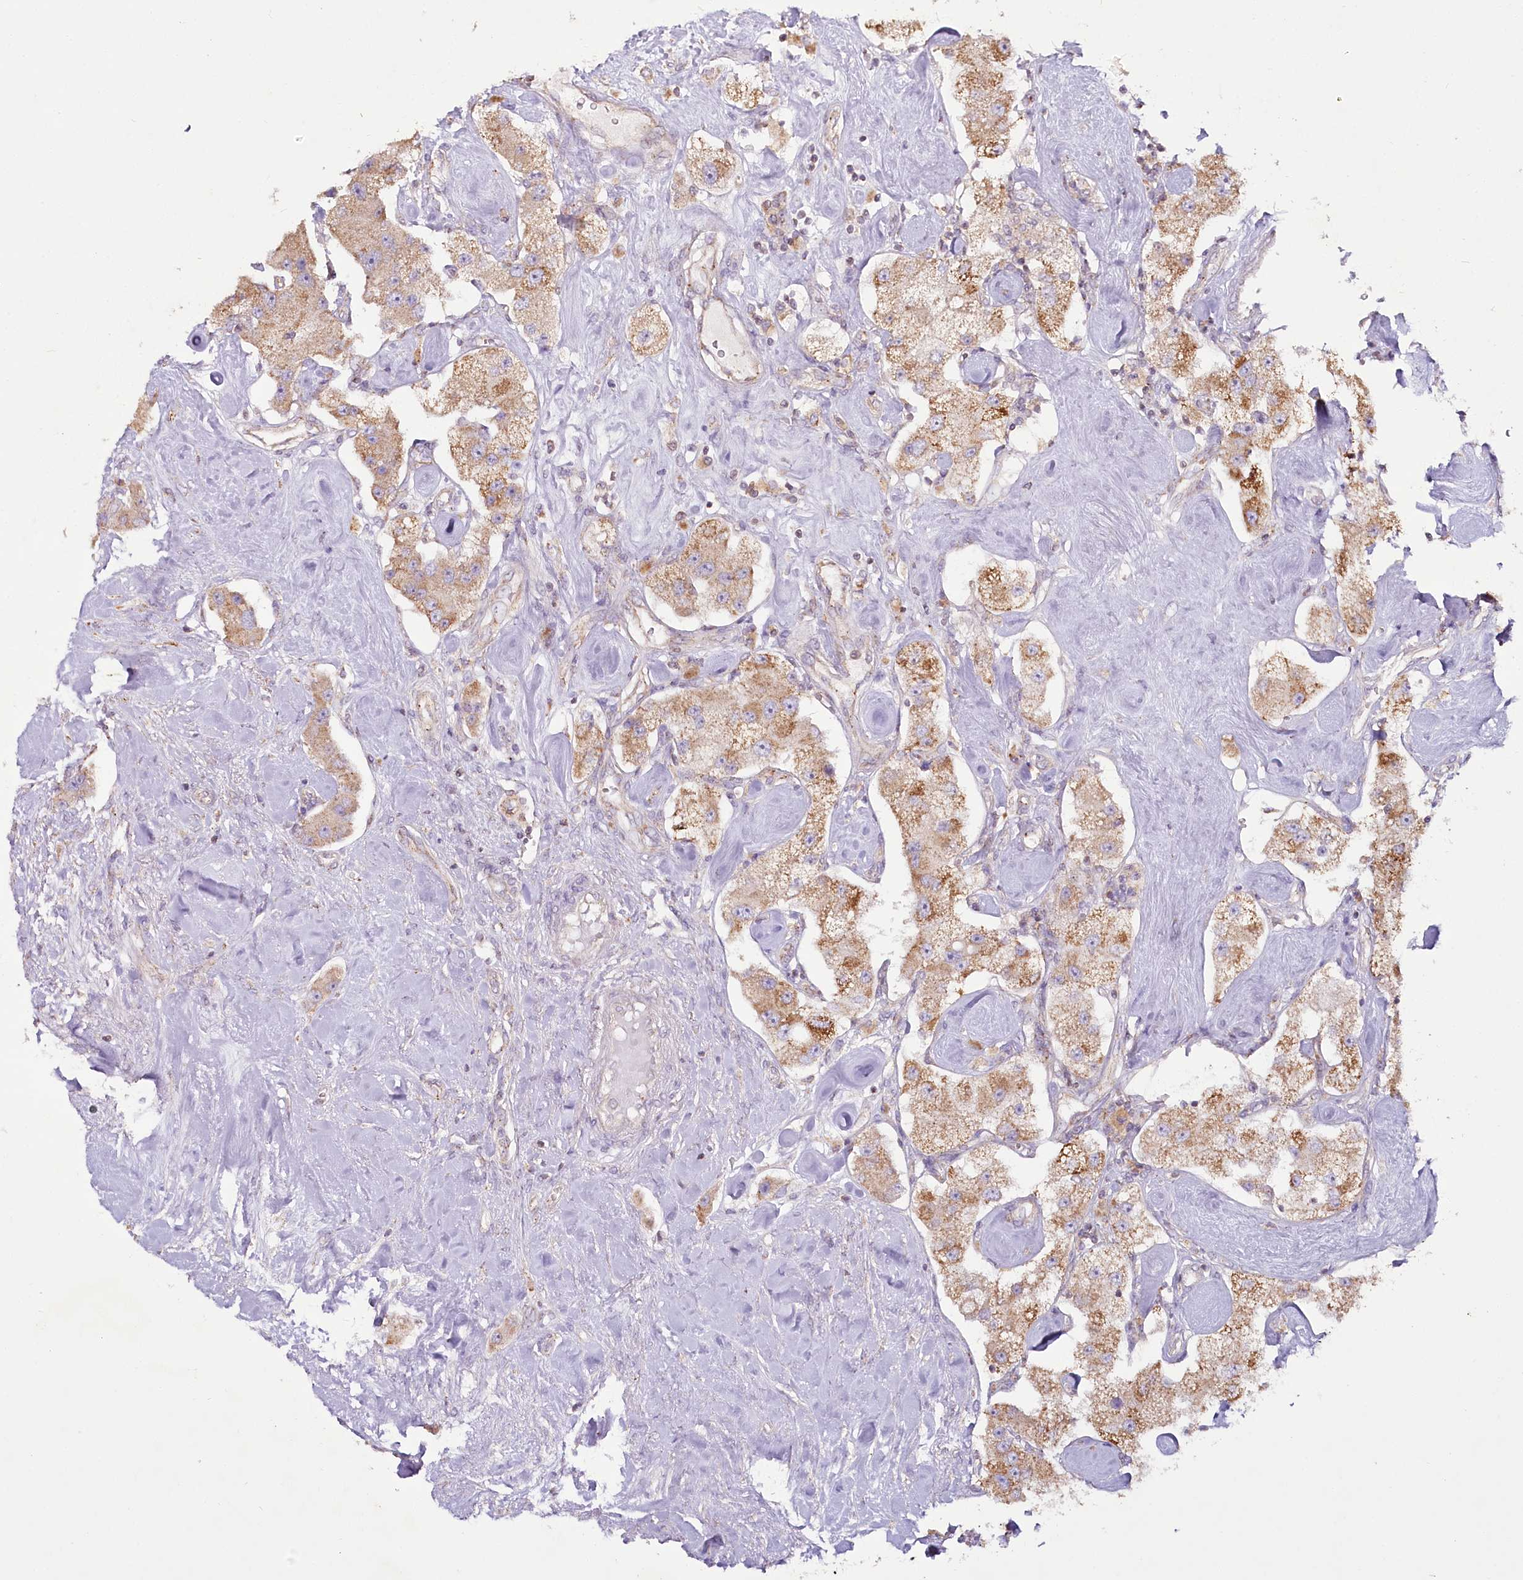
{"staining": {"intensity": "moderate", "quantity": "25%-75%", "location": "cytoplasmic/membranous"}, "tissue": "carcinoid", "cell_type": "Tumor cells", "image_type": "cancer", "snomed": [{"axis": "morphology", "description": "Carcinoid, malignant, NOS"}, {"axis": "topography", "description": "Pancreas"}], "caption": "Immunohistochemical staining of human malignant carcinoid exhibits medium levels of moderate cytoplasmic/membranous staining in about 25%-75% of tumor cells.", "gene": "ACOX2", "patient": {"sex": "male", "age": 41}}